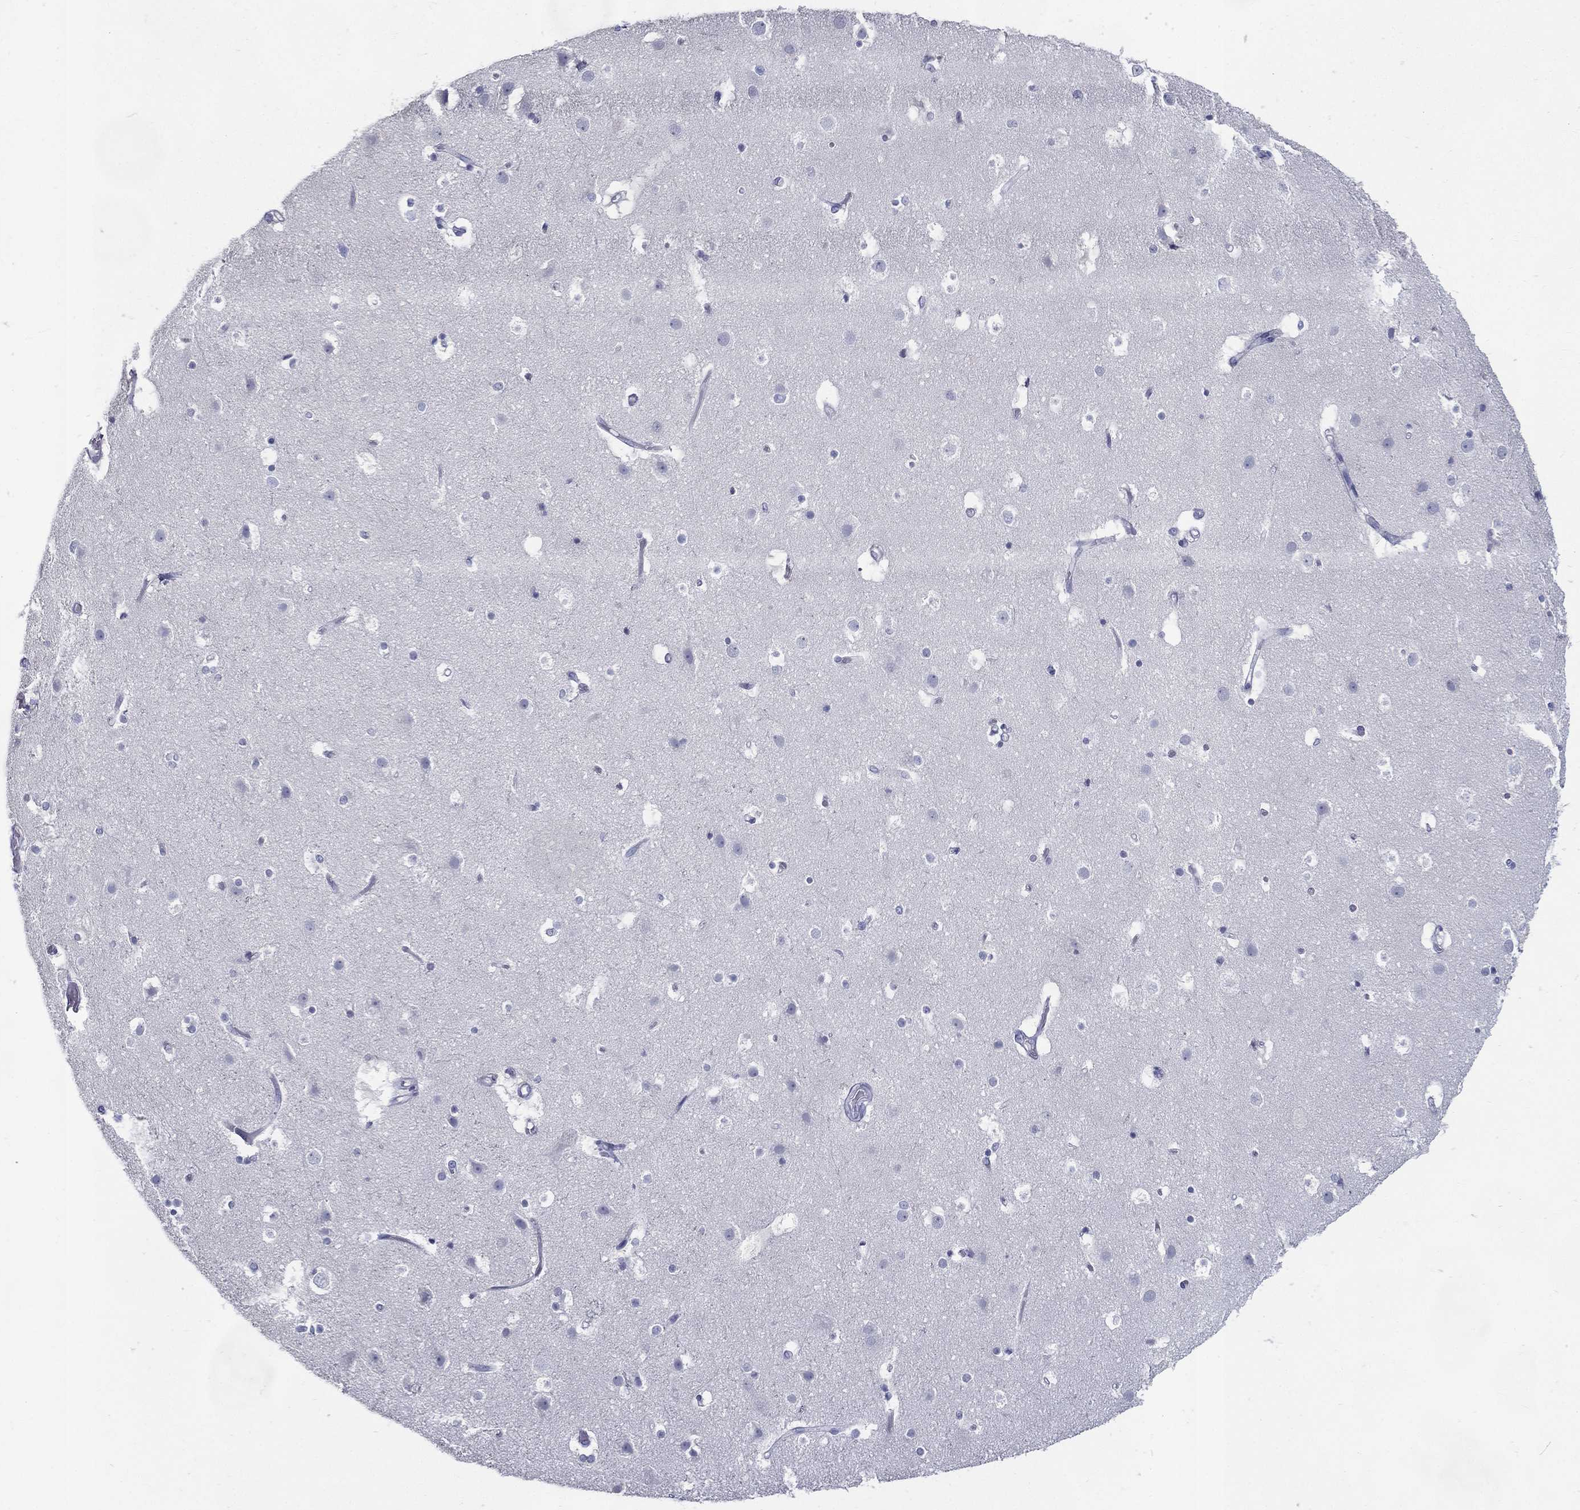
{"staining": {"intensity": "negative", "quantity": "none", "location": "none"}, "tissue": "cerebral cortex", "cell_type": "Endothelial cells", "image_type": "normal", "snomed": [{"axis": "morphology", "description": "Normal tissue, NOS"}, {"axis": "topography", "description": "Cerebral cortex"}], "caption": "Immunohistochemical staining of benign cerebral cortex shows no significant expression in endothelial cells.", "gene": "KIF2C", "patient": {"sex": "female", "age": 52}}